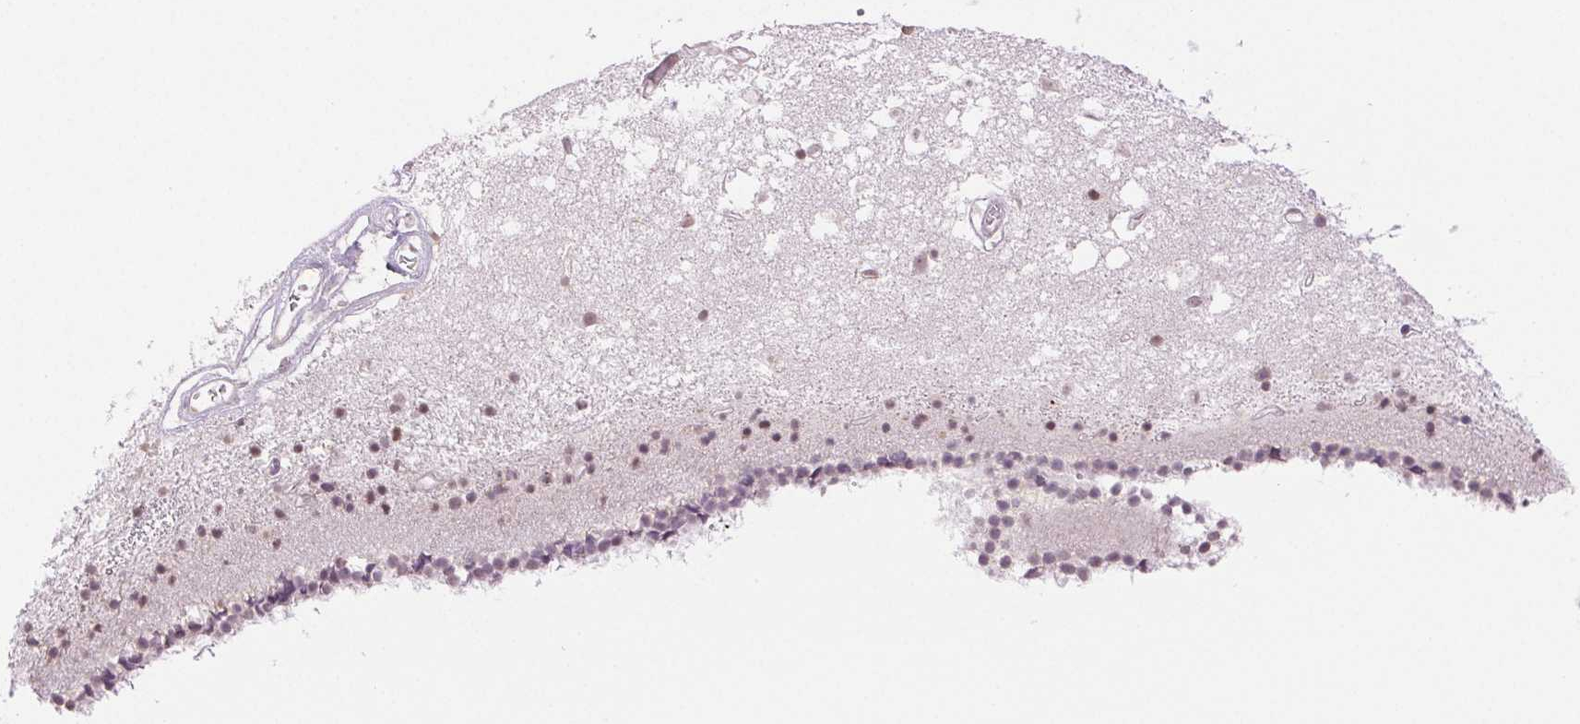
{"staining": {"intensity": "weak", "quantity": "<25%", "location": "nuclear"}, "tissue": "caudate", "cell_type": "Glial cells", "image_type": "normal", "snomed": [{"axis": "morphology", "description": "Normal tissue, NOS"}, {"axis": "topography", "description": "Lateral ventricle wall"}], "caption": "DAB (3,3'-diaminobenzidine) immunohistochemical staining of benign human caudate demonstrates no significant expression in glial cells. (Brightfield microscopy of DAB (3,3'-diaminobenzidine) immunohistochemistry at high magnification).", "gene": "TNNT3", "patient": {"sex": "female", "age": 71}}